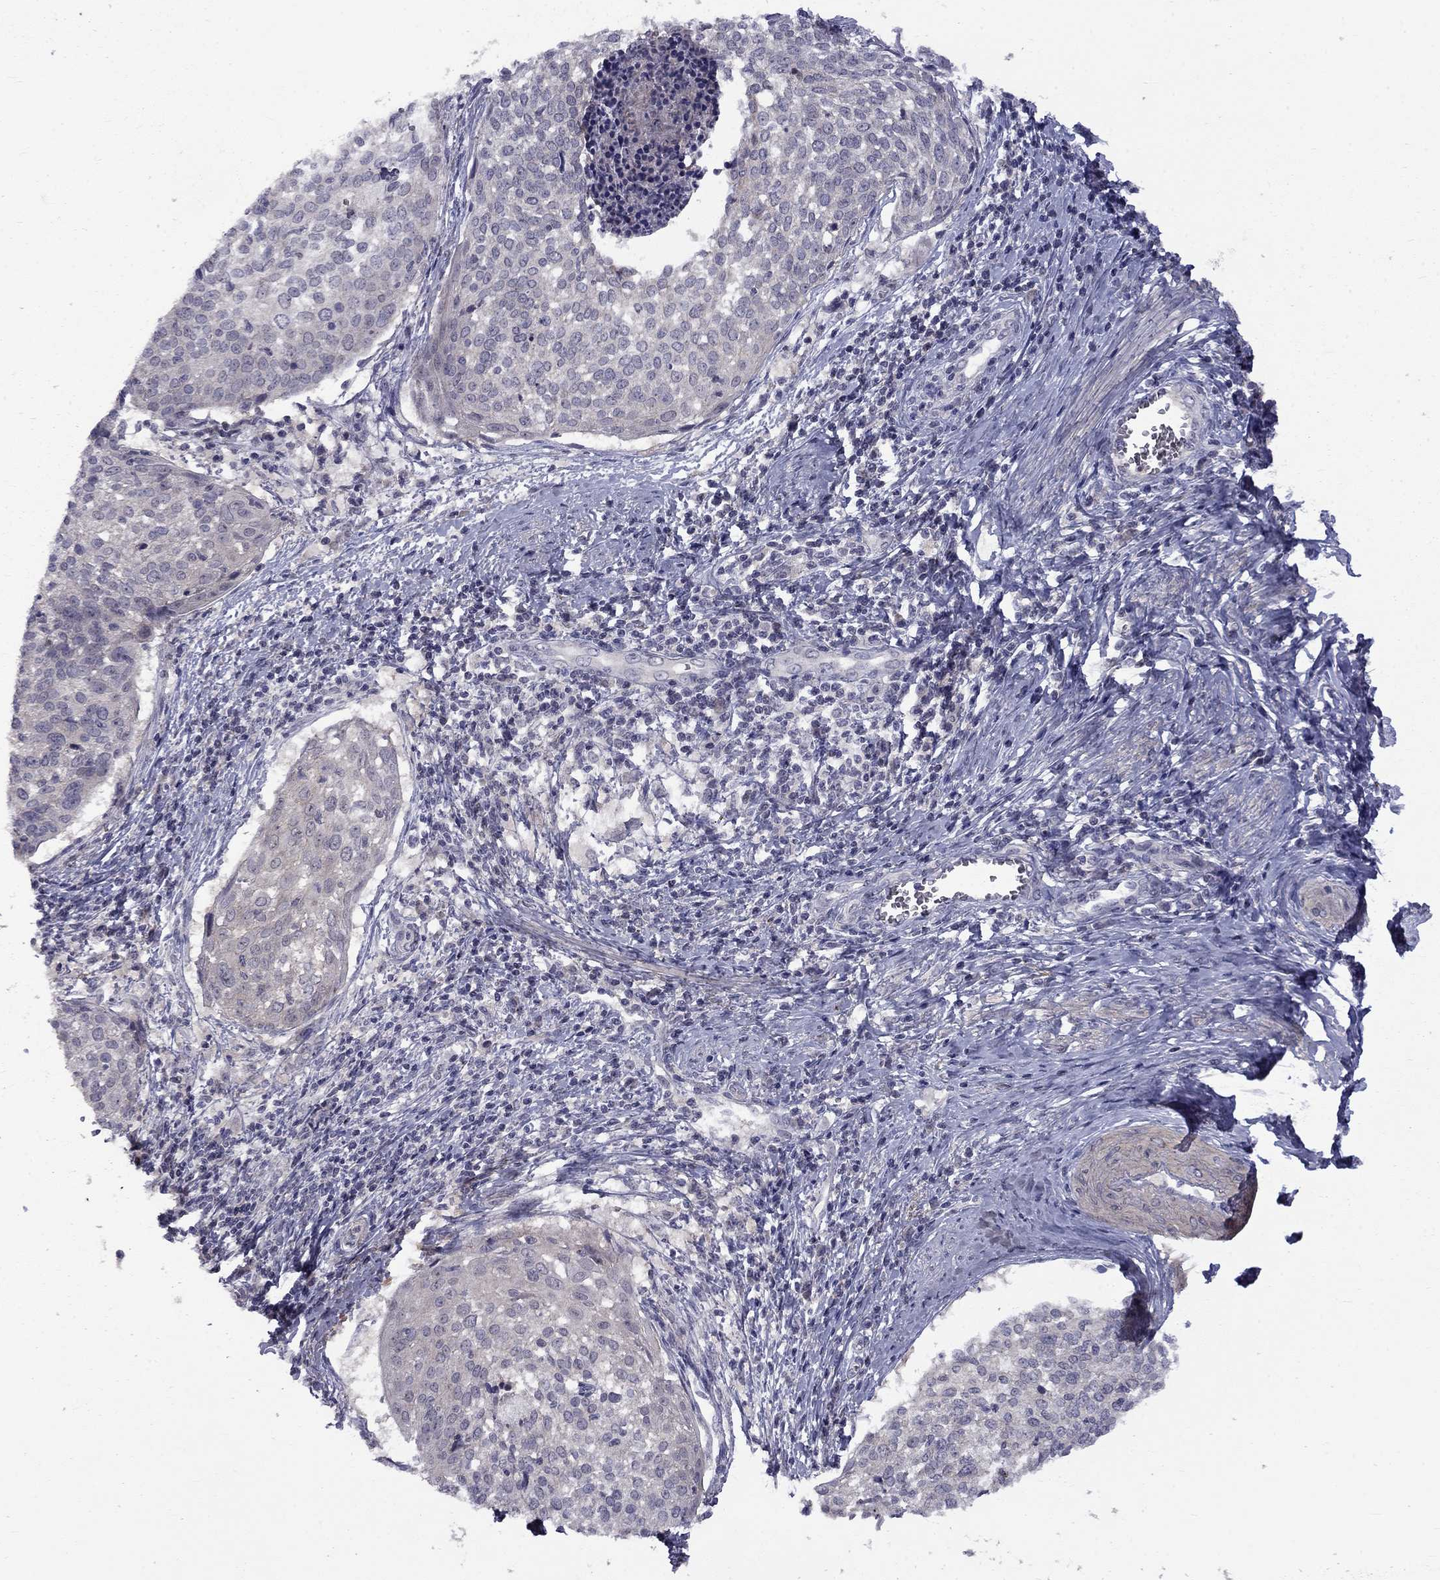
{"staining": {"intensity": "negative", "quantity": "none", "location": "none"}, "tissue": "cervical cancer", "cell_type": "Tumor cells", "image_type": "cancer", "snomed": [{"axis": "morphology", "description": "Squamous cell carcinoma, NOS"}, {"axis": "topography", "description": "Cervix"}], "caption": "The photomicrograph displays no significant staining in tumor cells of cervical cancer (squamous cell carcinoma). Nuclei are stained in blue.", "gene": "SNTA1", "patient": {"sex": "female", "age": 39}}